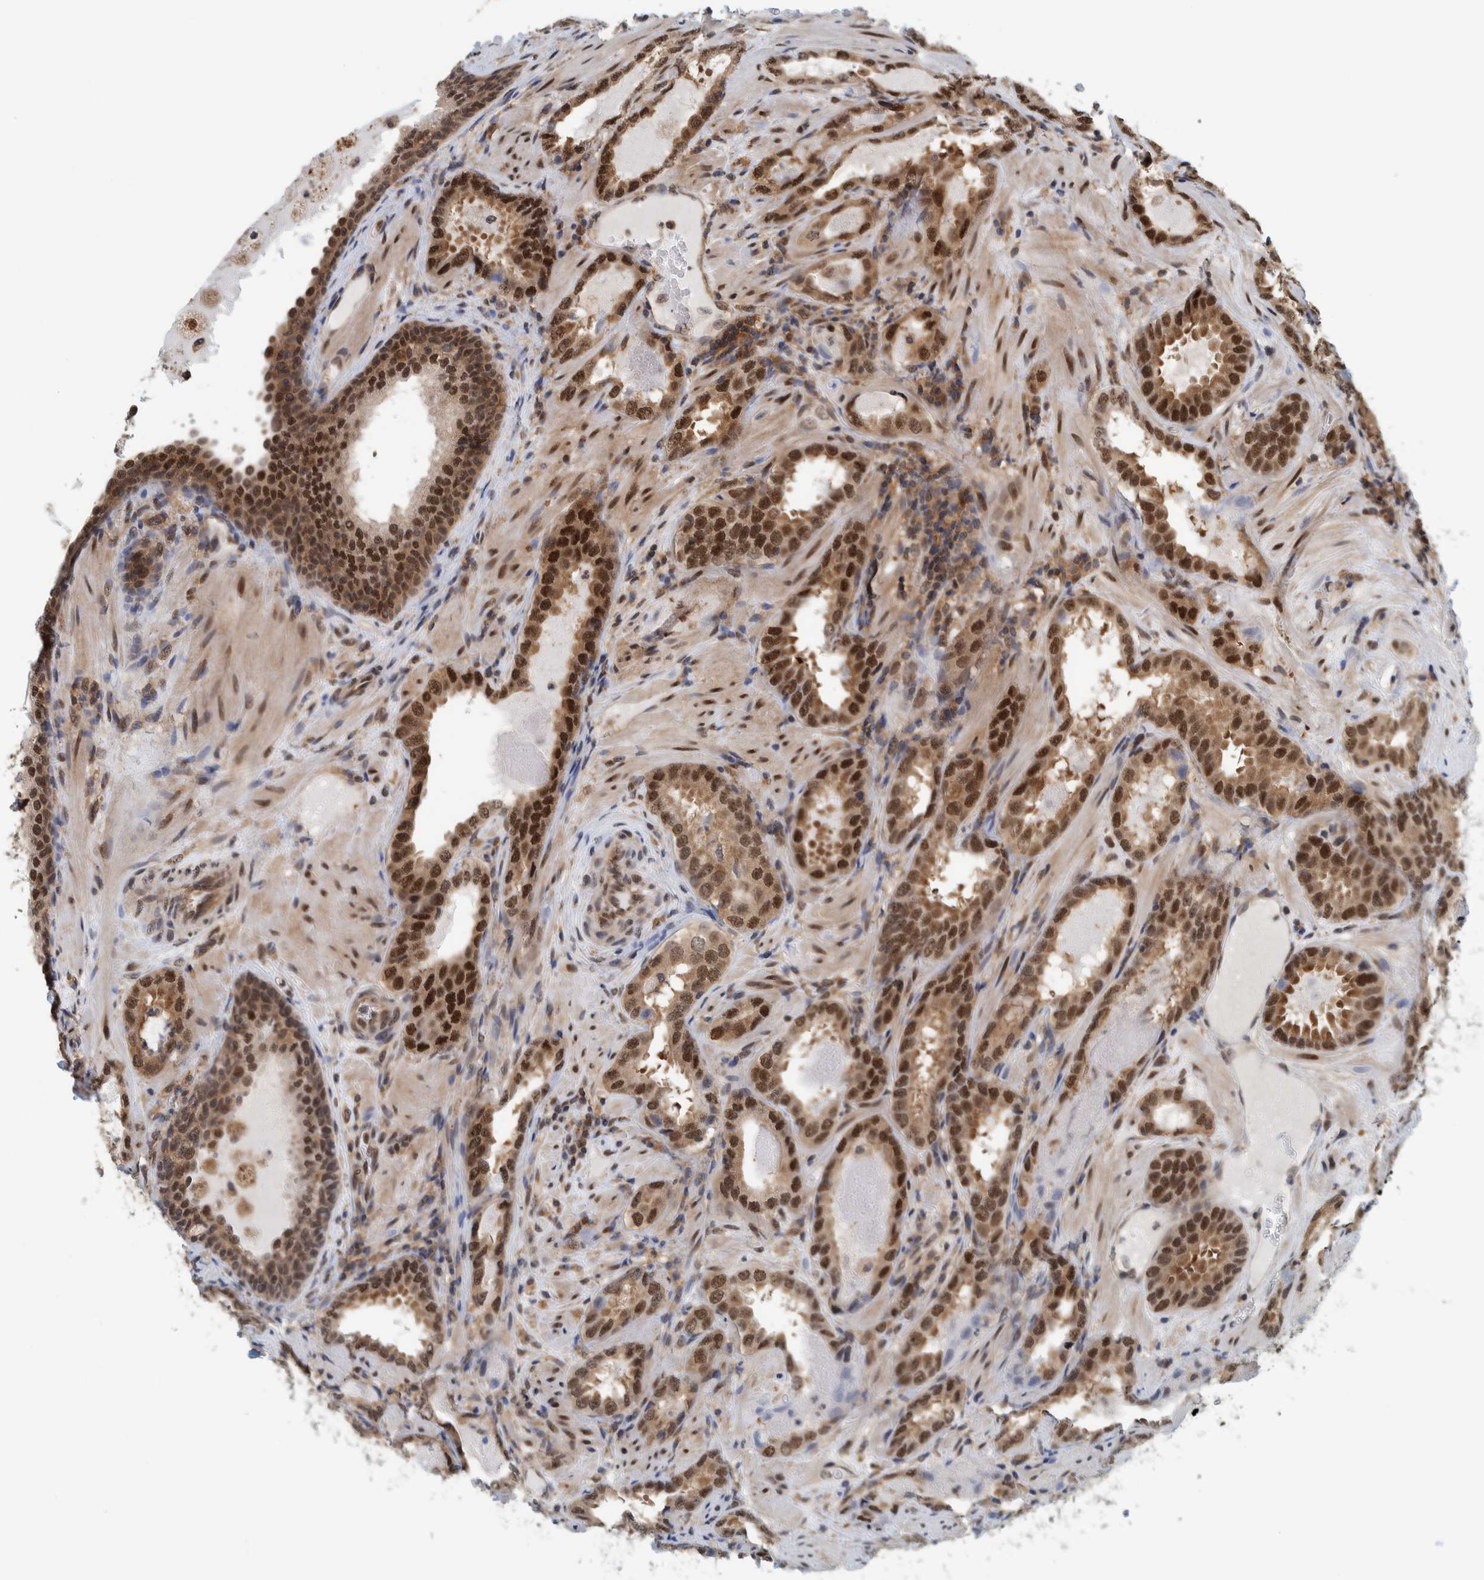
{"staining": {"intensity": "strong", "quantity": ">75%", "location": "nuclear"}, "tissue": "prostate cancer", "cell_type": "Tumor cells", "image_type": "cancer", "snomed": [{"axis": "morphology", "description": "Adenocarcinoma, Low grade"}, {"axis": "topography", "description": "Prostate"}], "caption": "High-power microscopy captured an immunohistochemistry micrograph of prostate low-grade adenocarcinoma, revealing strong nuclear expression in about >75% of tumor cells.", "gene": "COPS3", "patient": {"sex": "male", "age": 51}}